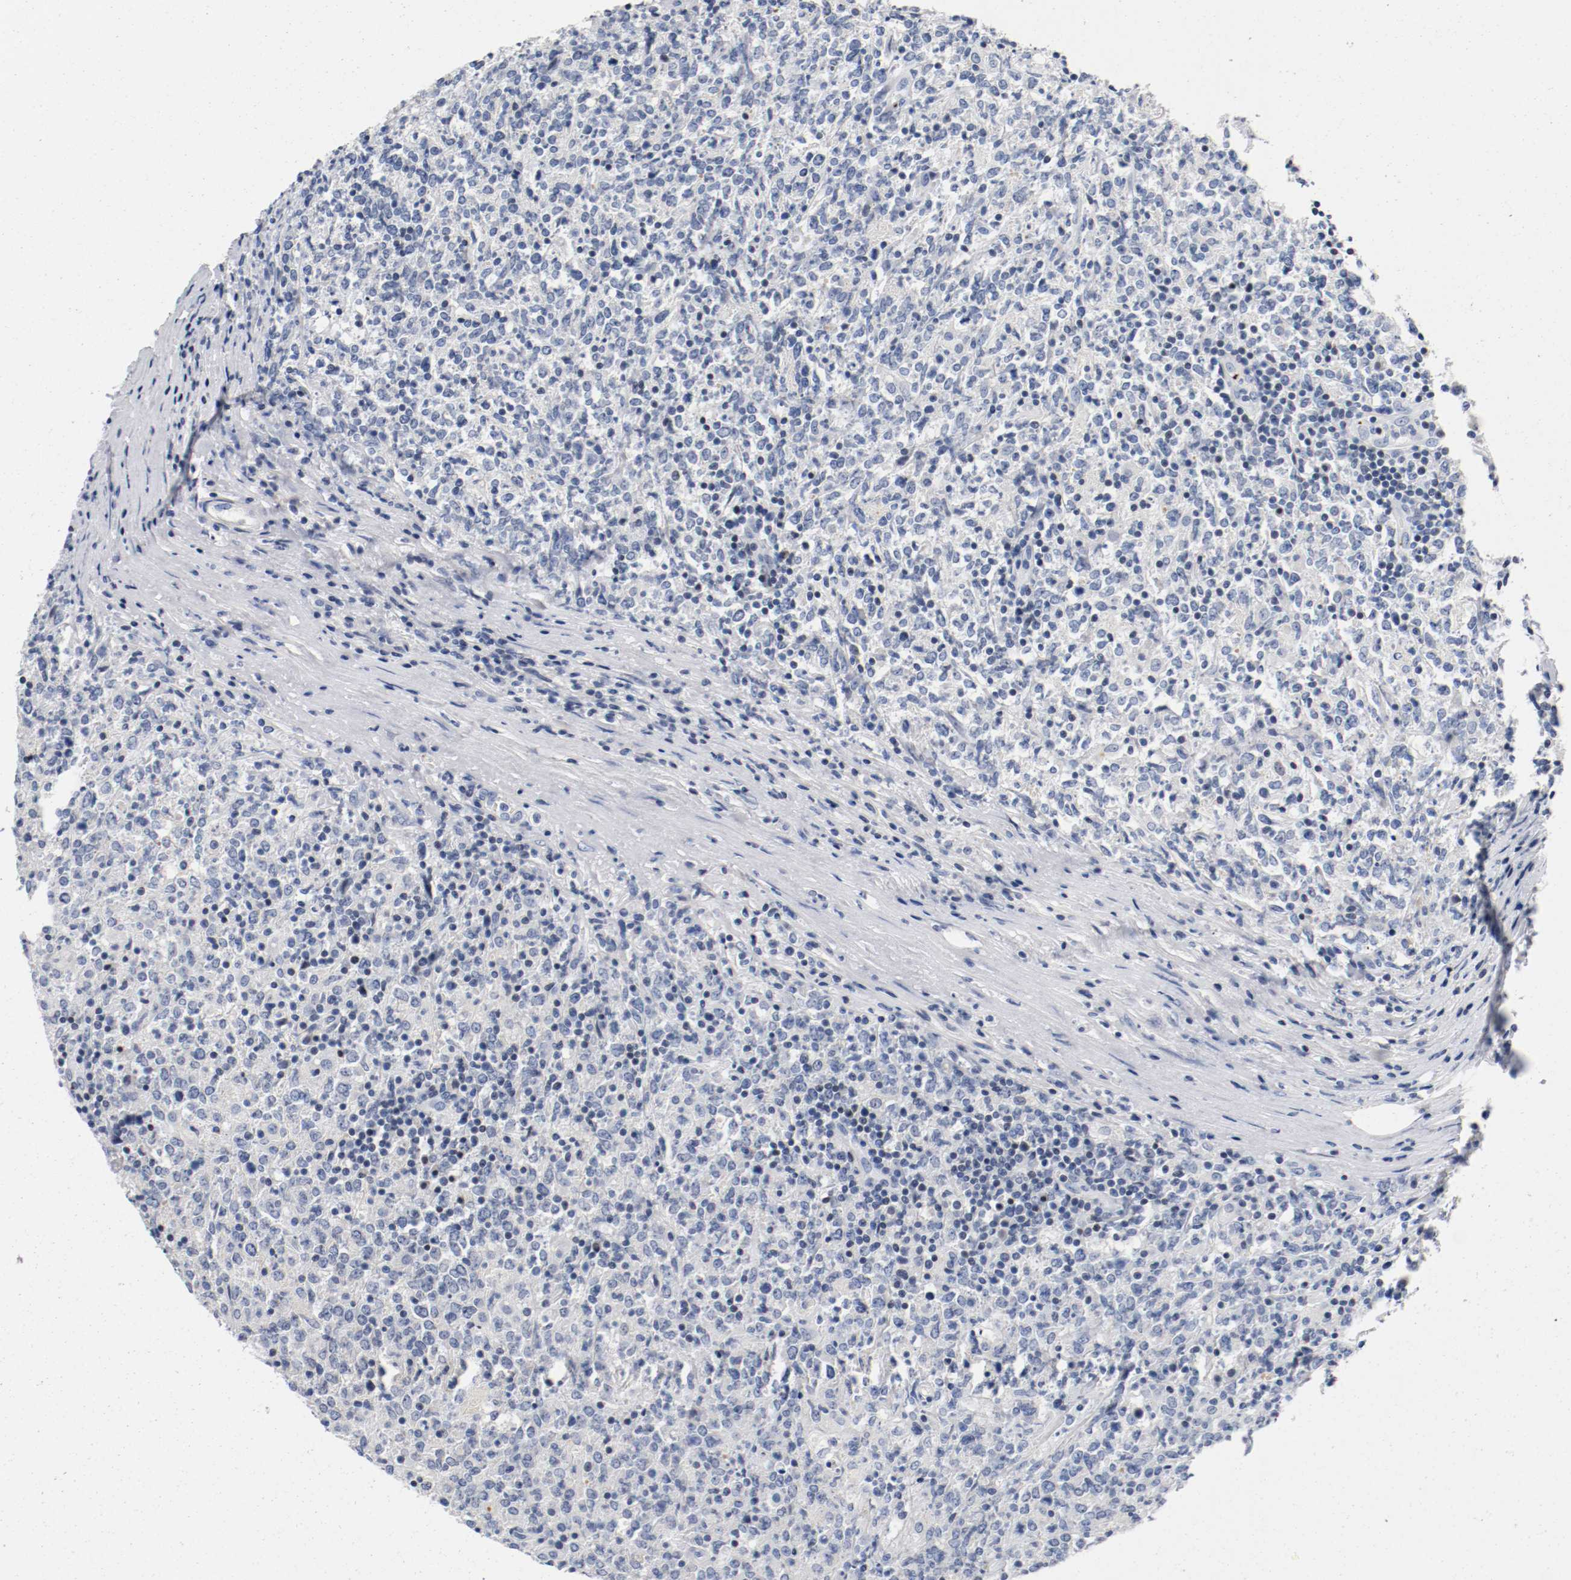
{"staining": {"intensity": "negative", "quantity": "none", "location": "none"}, "tissue": "lymphoma", "cell_type": "Tumor cells", "image_type": "cancer", "snomed": [{"axis": "morphology", "description": "Malignant lymphoma, non-Hodgkin's type, High grade"}, {"axis": "topography", "description": "Lymph node"}], "caption": "The image shows no significant positivity in tumor cells of high-grade malignant lymphoma, non-Hodgkin's type.", "gene": "PIM1", "patient": {"sex": "female", "age": 84}}